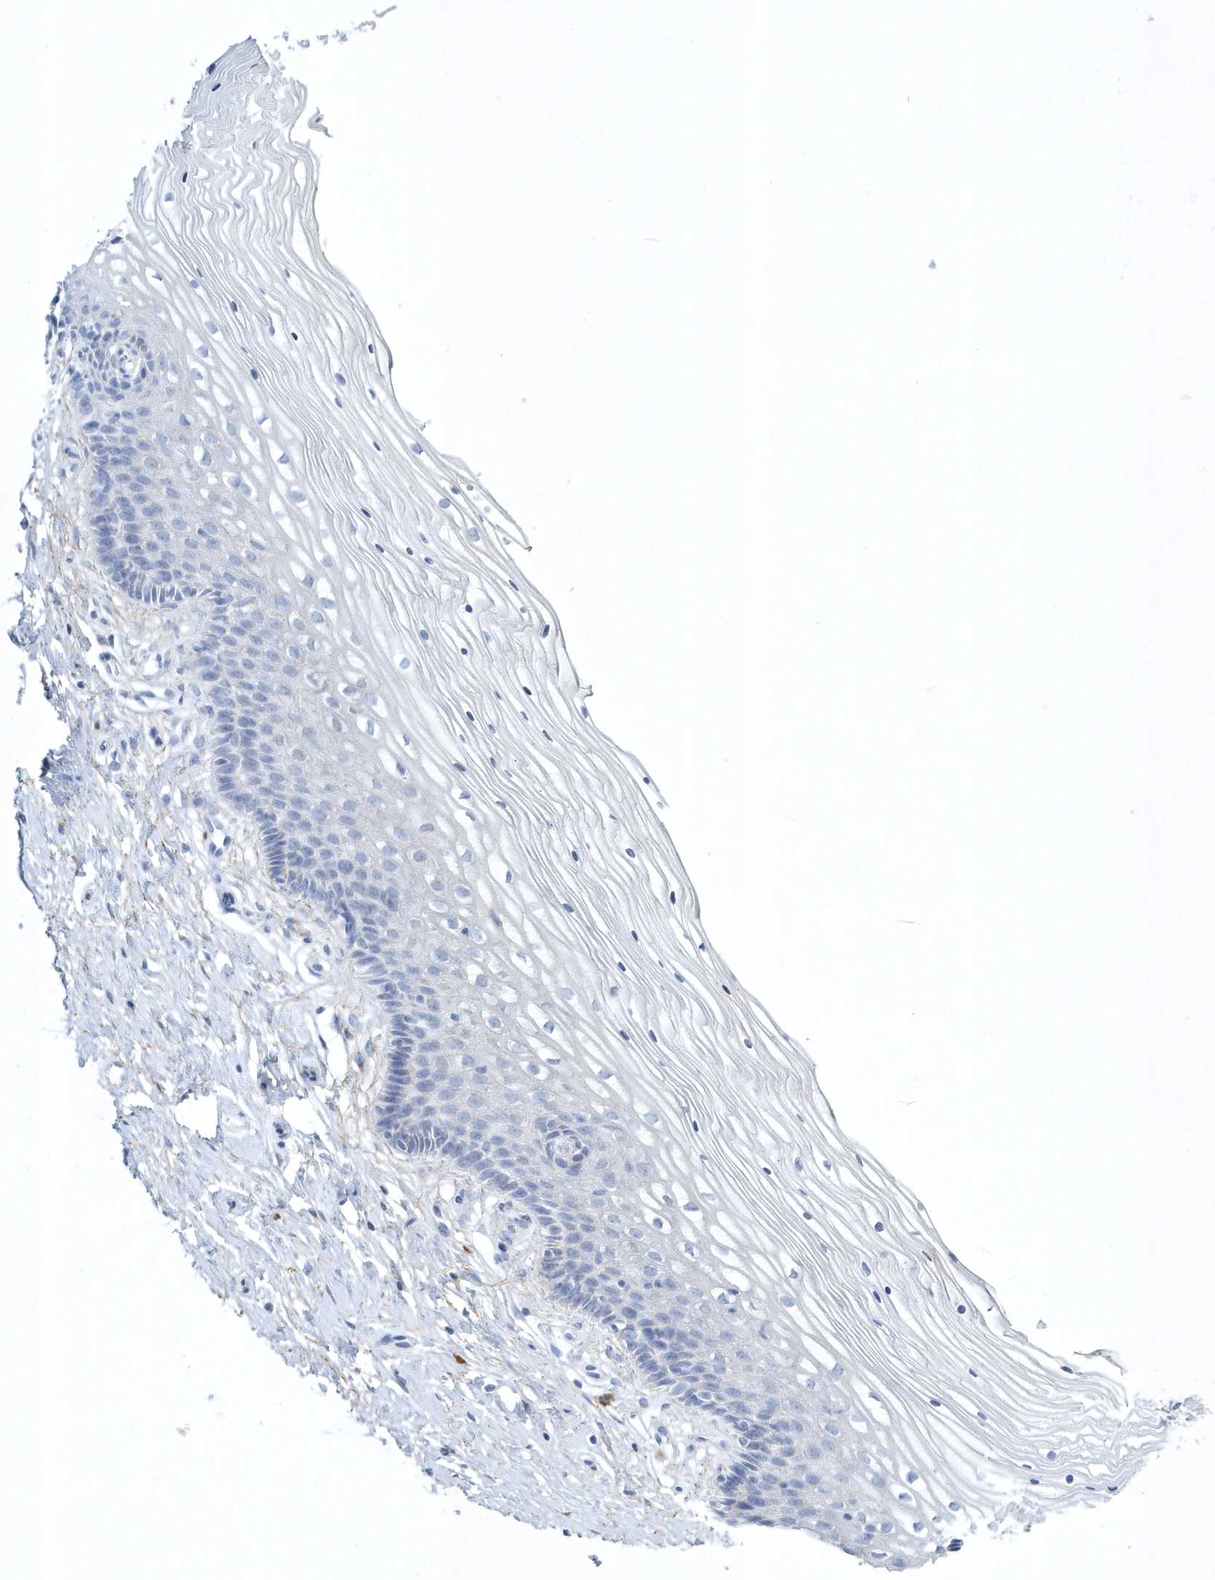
{"staining": {"intensity": "weak", "quantity": "<25%", "location": "cytoplasmic/membranous"}, "tissue": "cervix", "cell_type": "Glandular cells", "image_type": "normal", "snomed": [{"axis": "morphology", "description": "Normal tissue, NOS"}, {"axis": "topography", "description": "Cervix"}], "caption": "The IHC histopathology image has no significant expression in glandular cells of cervix. (DAB (3,3'-diaminobenzidine) immunohistochemistry, high magnification).", "gene": "SPATA18", "patient": {"sex": "female", "age": 33}}